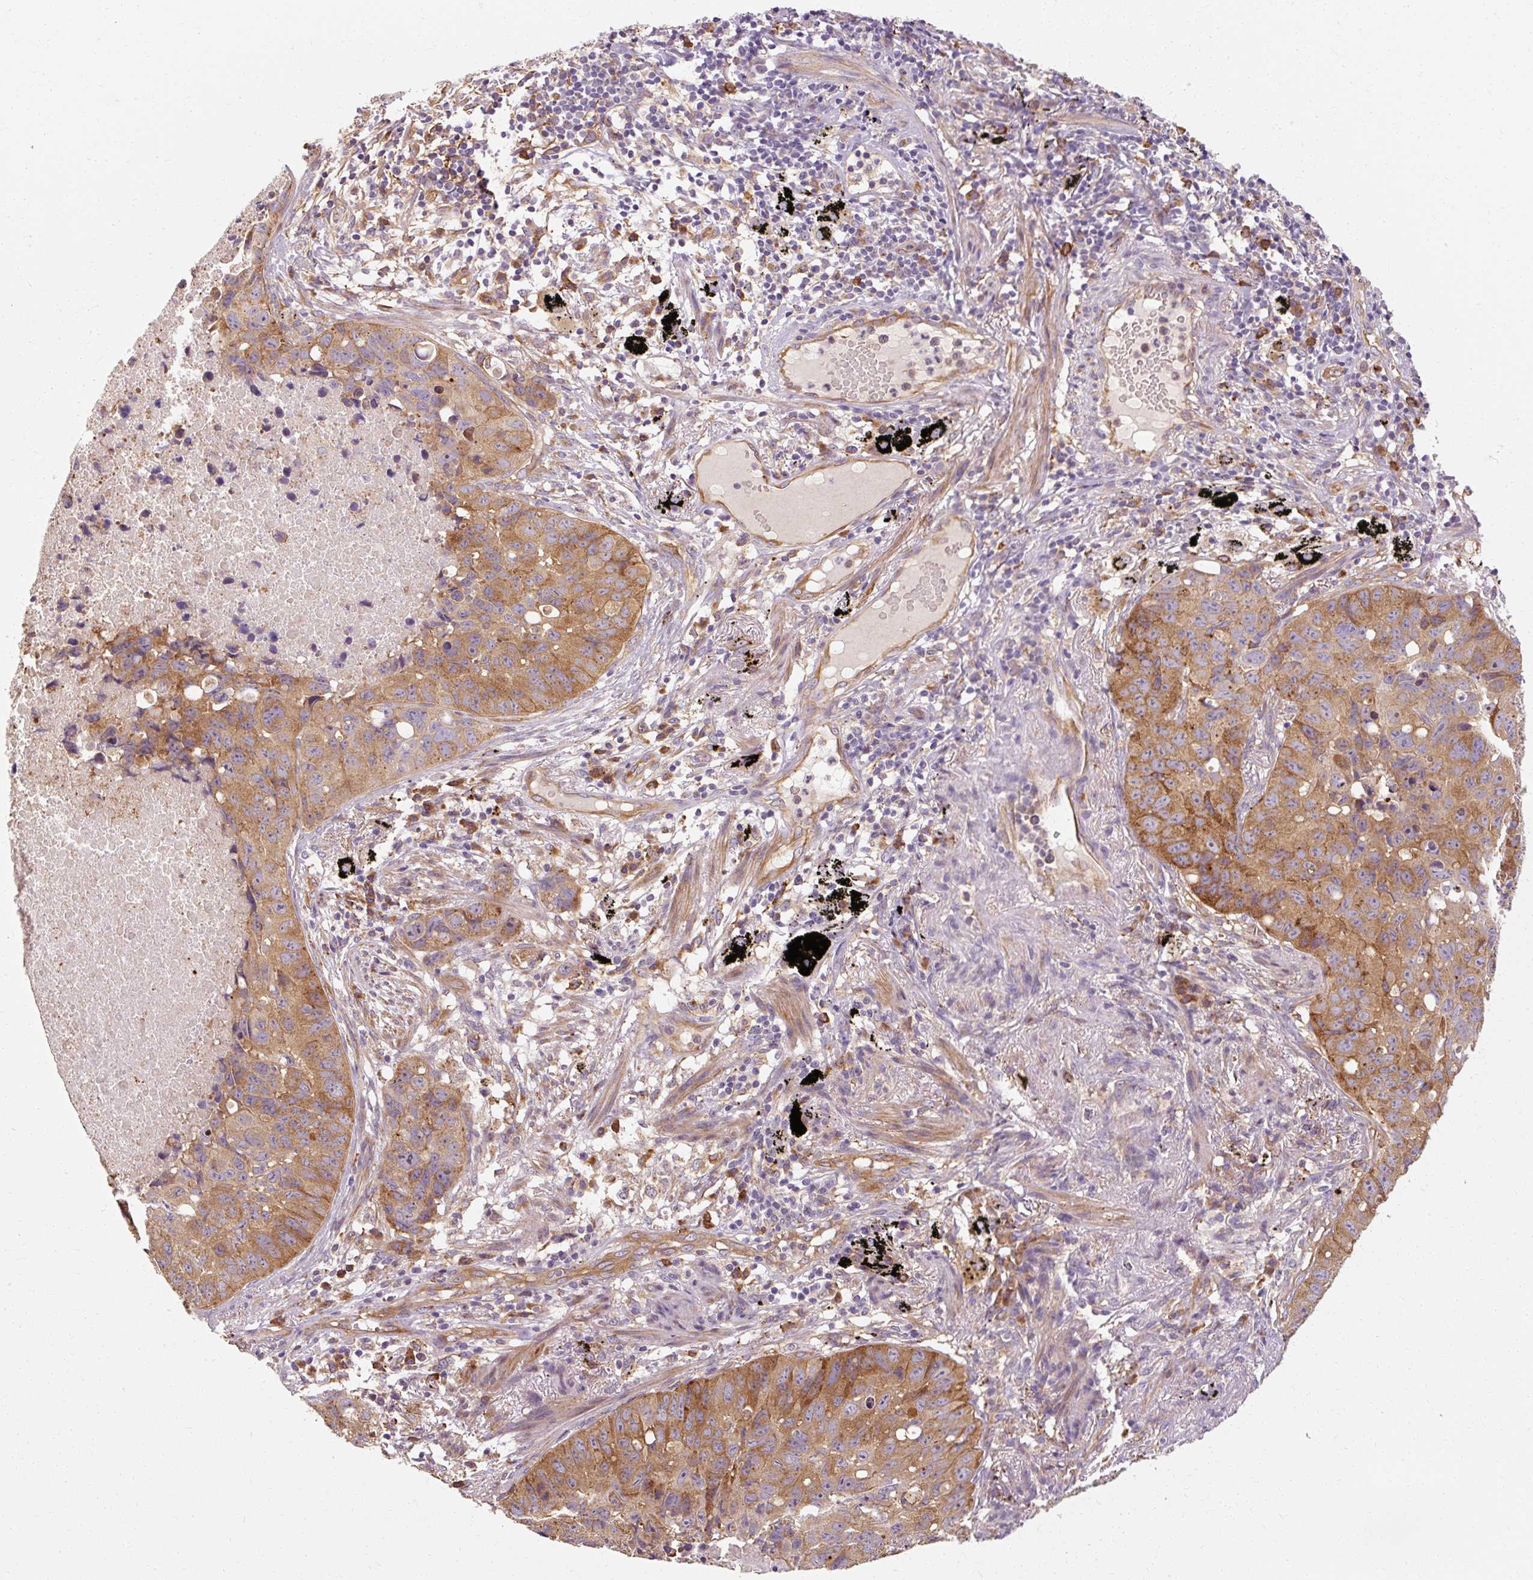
{"staining": {"intensity": "moderate", "quantity": ">75%", "location": "cytoplasmic/membranous"}, "tissue": "lung cancer", "cell_type": "Tumor cells", "image_type": "cancer", "snomed": [{"axis": "morphology", "description": "Squamous cell carcinoma, NOS"}, {"axis": "topography", "description": "Lung"}], "caption": "Protein positivity by immunohistochemistry reveals moderate cytoplasmic/membranous positivity in about >75% of tumor cells in lung cancer (squamous cell carcinoma).", "gene": "TBC1D4", "patient": {"sex": "male", "age": 60}}